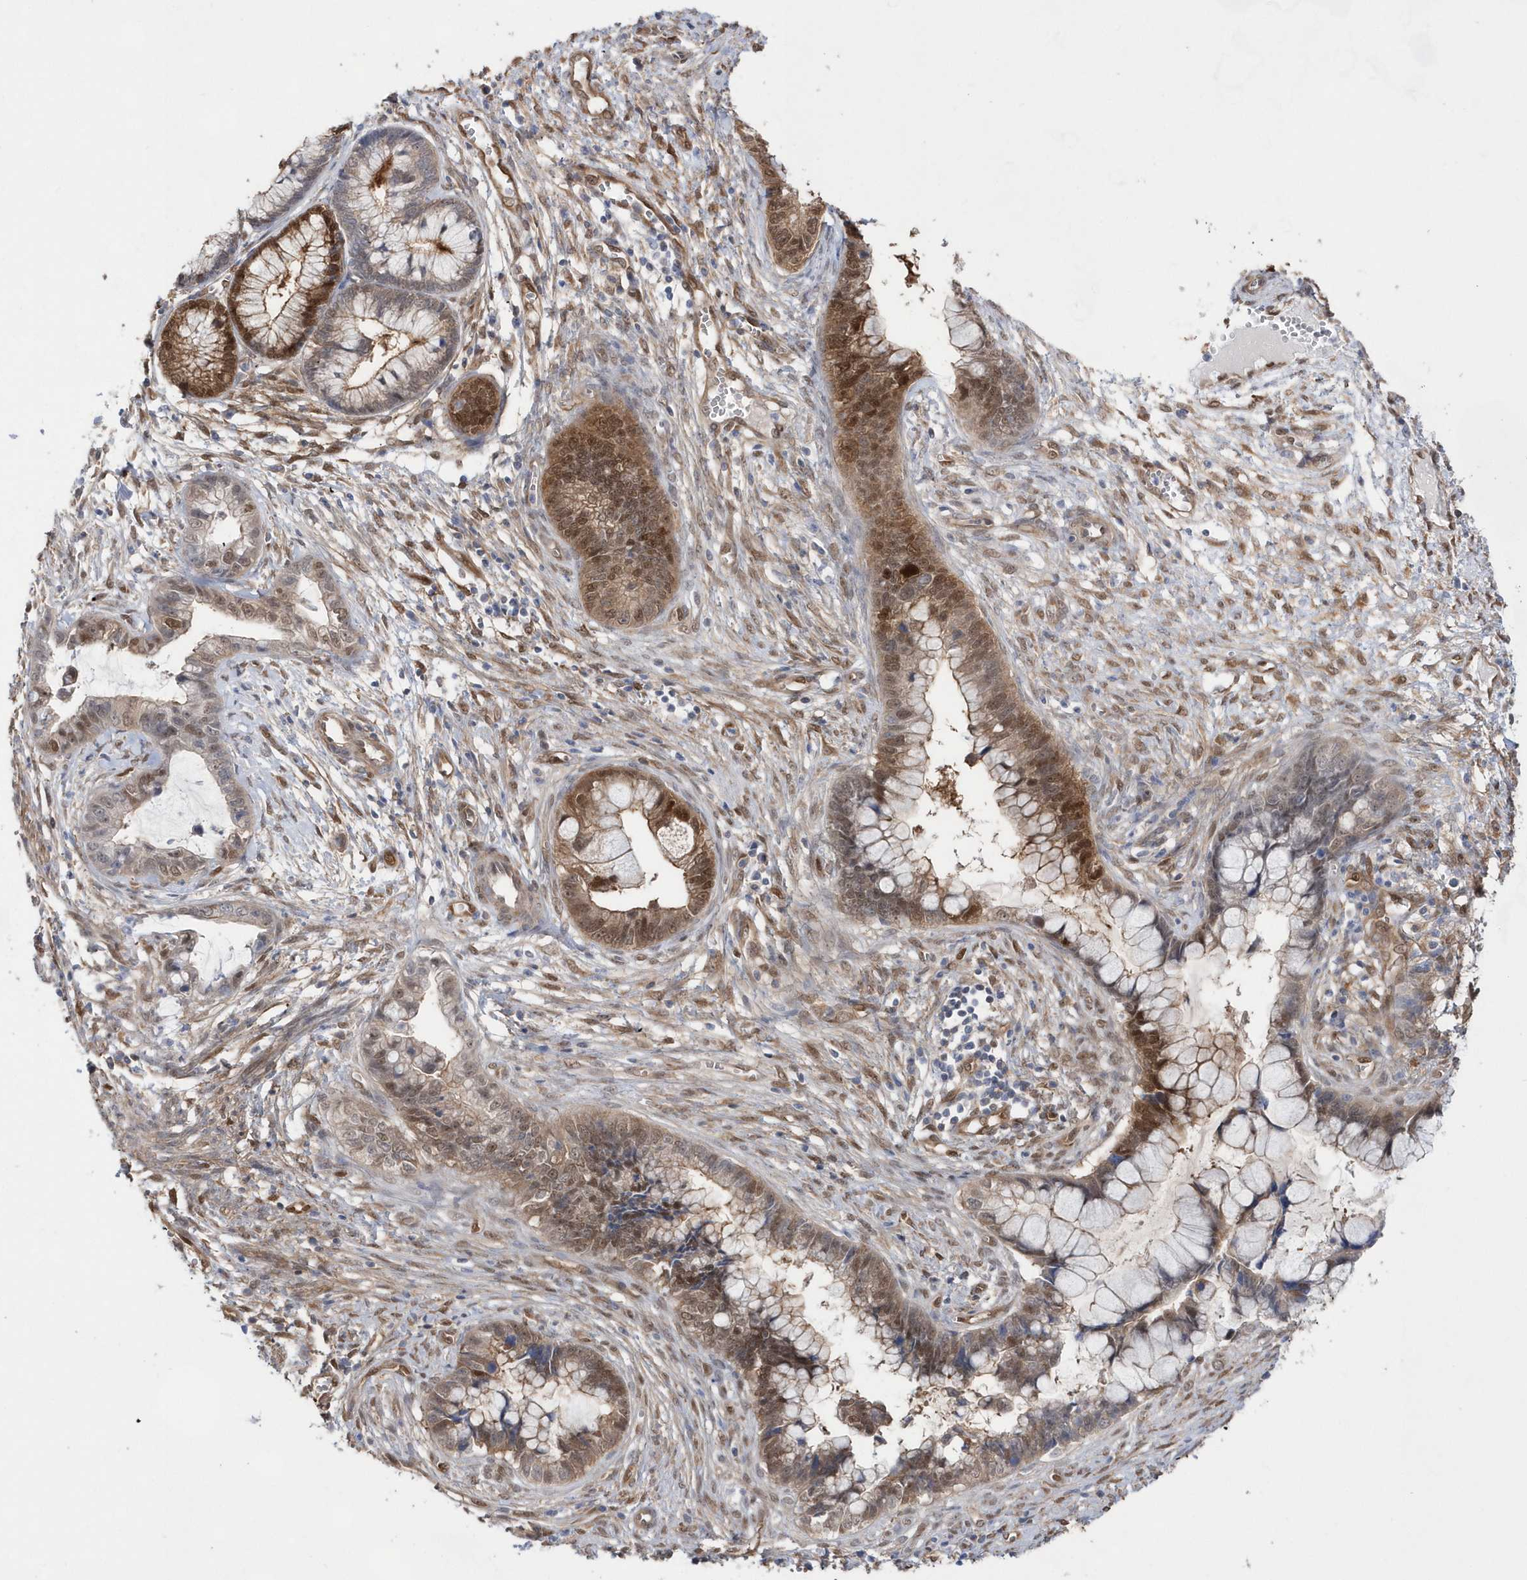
{"staining": {"intensity": "moderate", "quantity": ">75%", "location": "cytoplasmic/membranous,nuclear"}, "tissue": "cervical cancer", "cell_type": "Tumor cells", "image_type": "cancer", "snomed": [{"axis": "morphology", "description": "Adenocarcinoma, NOS"}, {"axis": "topography", "description": "Cervix"}], "caption": "A brown stain labels moderate cytoplasmic/membranous and nuclear expression of a protein in adenocarcinoma (cervical) tumor cells.", "gene": "BDH2", "patient": {"sex": "female", "age": 44}}